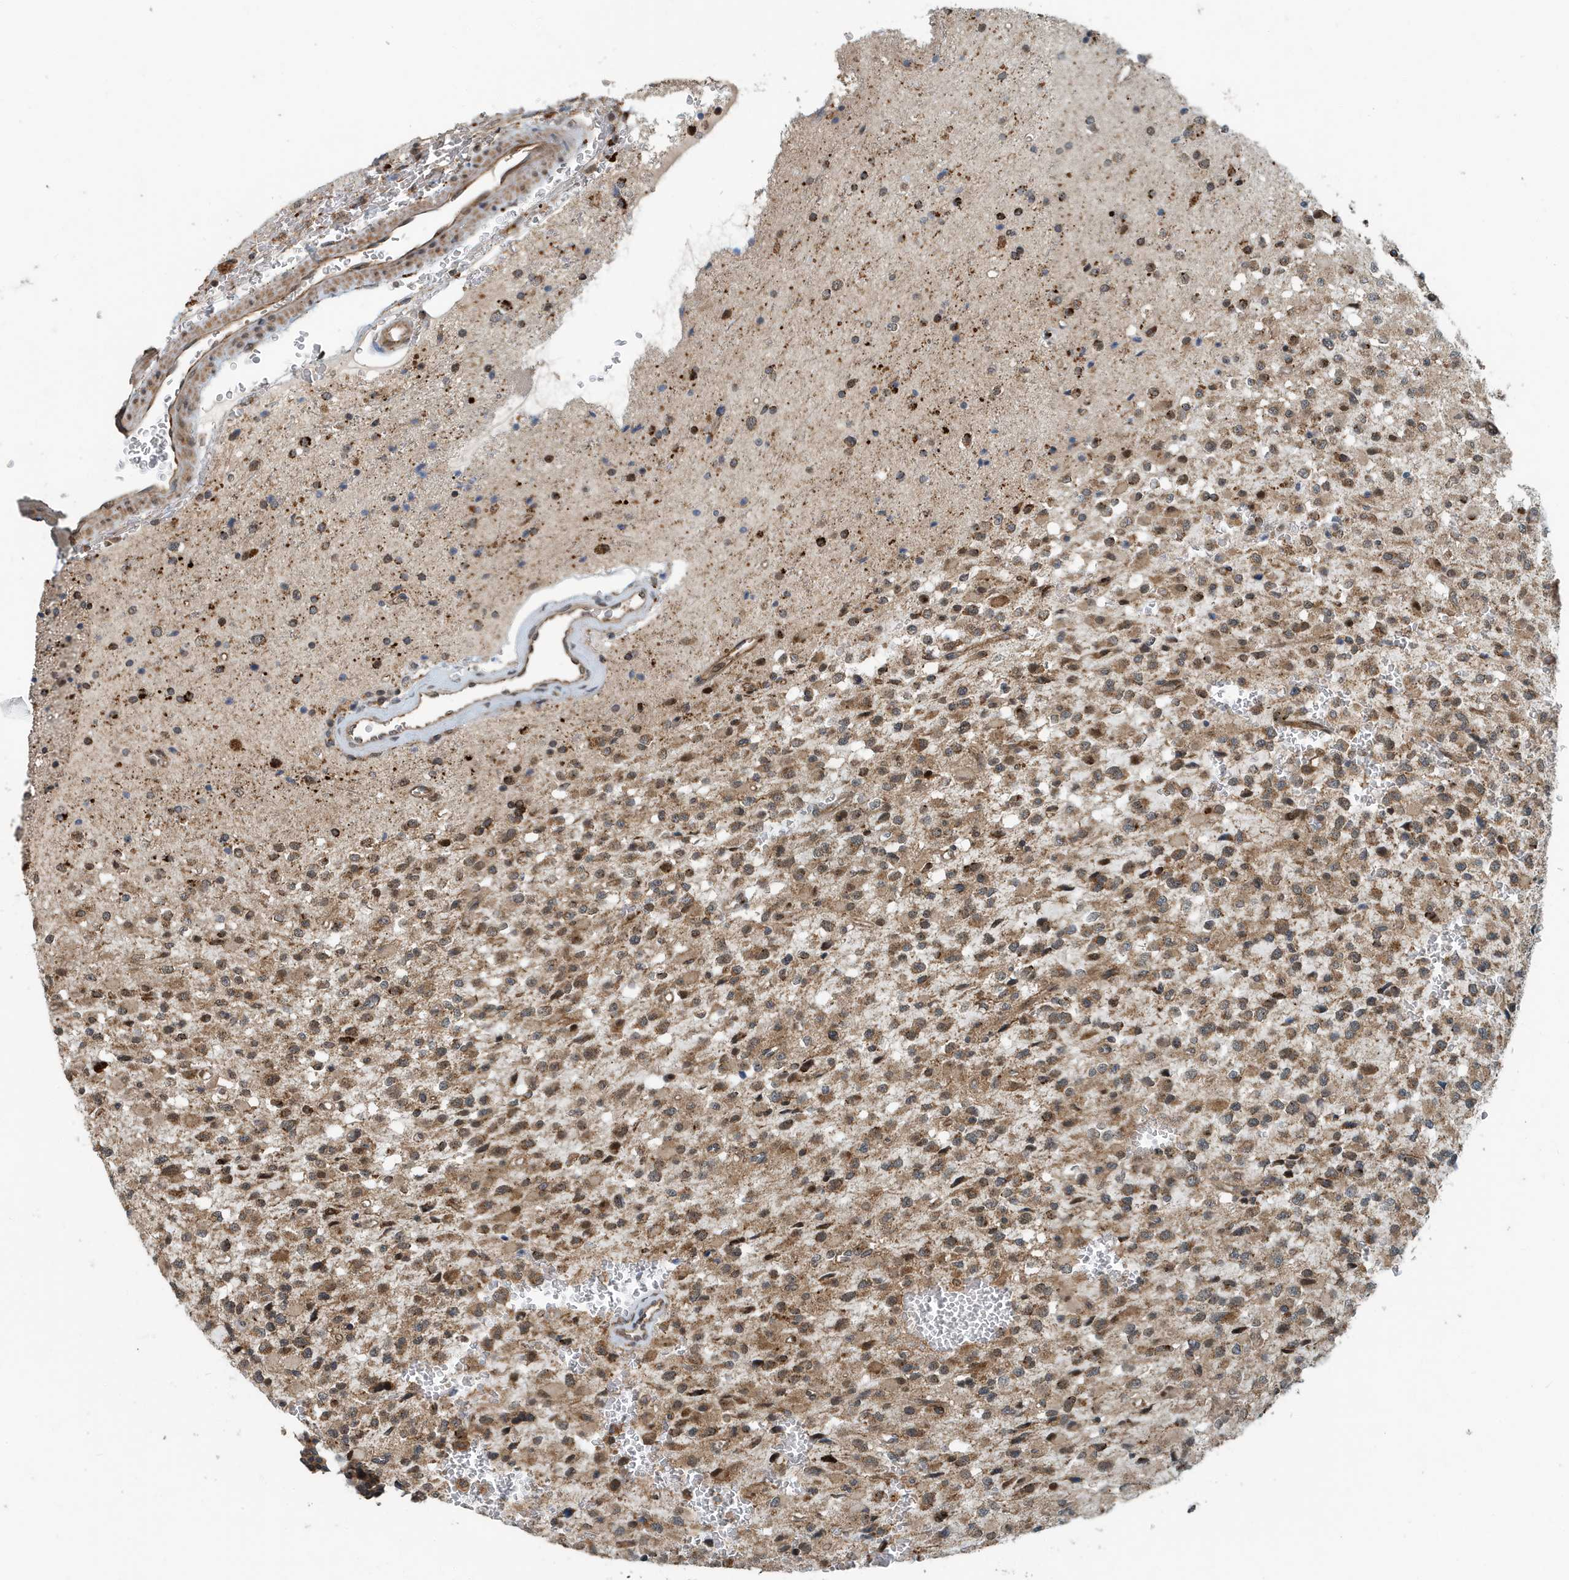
{"staining": {"intensity": "moderate", "quantity": ">75%", "location": "cytoplasmic/membranous"}, "tissue": "glioma", "cell_type": "Tumor cells", "image_type": "cancer", "snomed": [{"axis": "morphology", "description": "Glioma, malignant, High grade"}, {"axis": "topography", "description": "Brain"}], "caption": "Moderate cytoplasmic/membranous positivity for a protein is identified in approximately >75% of tumor cells of glioma using immunohistochemistry.", "gene": "KIF15", "patient": {"sex": "male", "age": 34}}